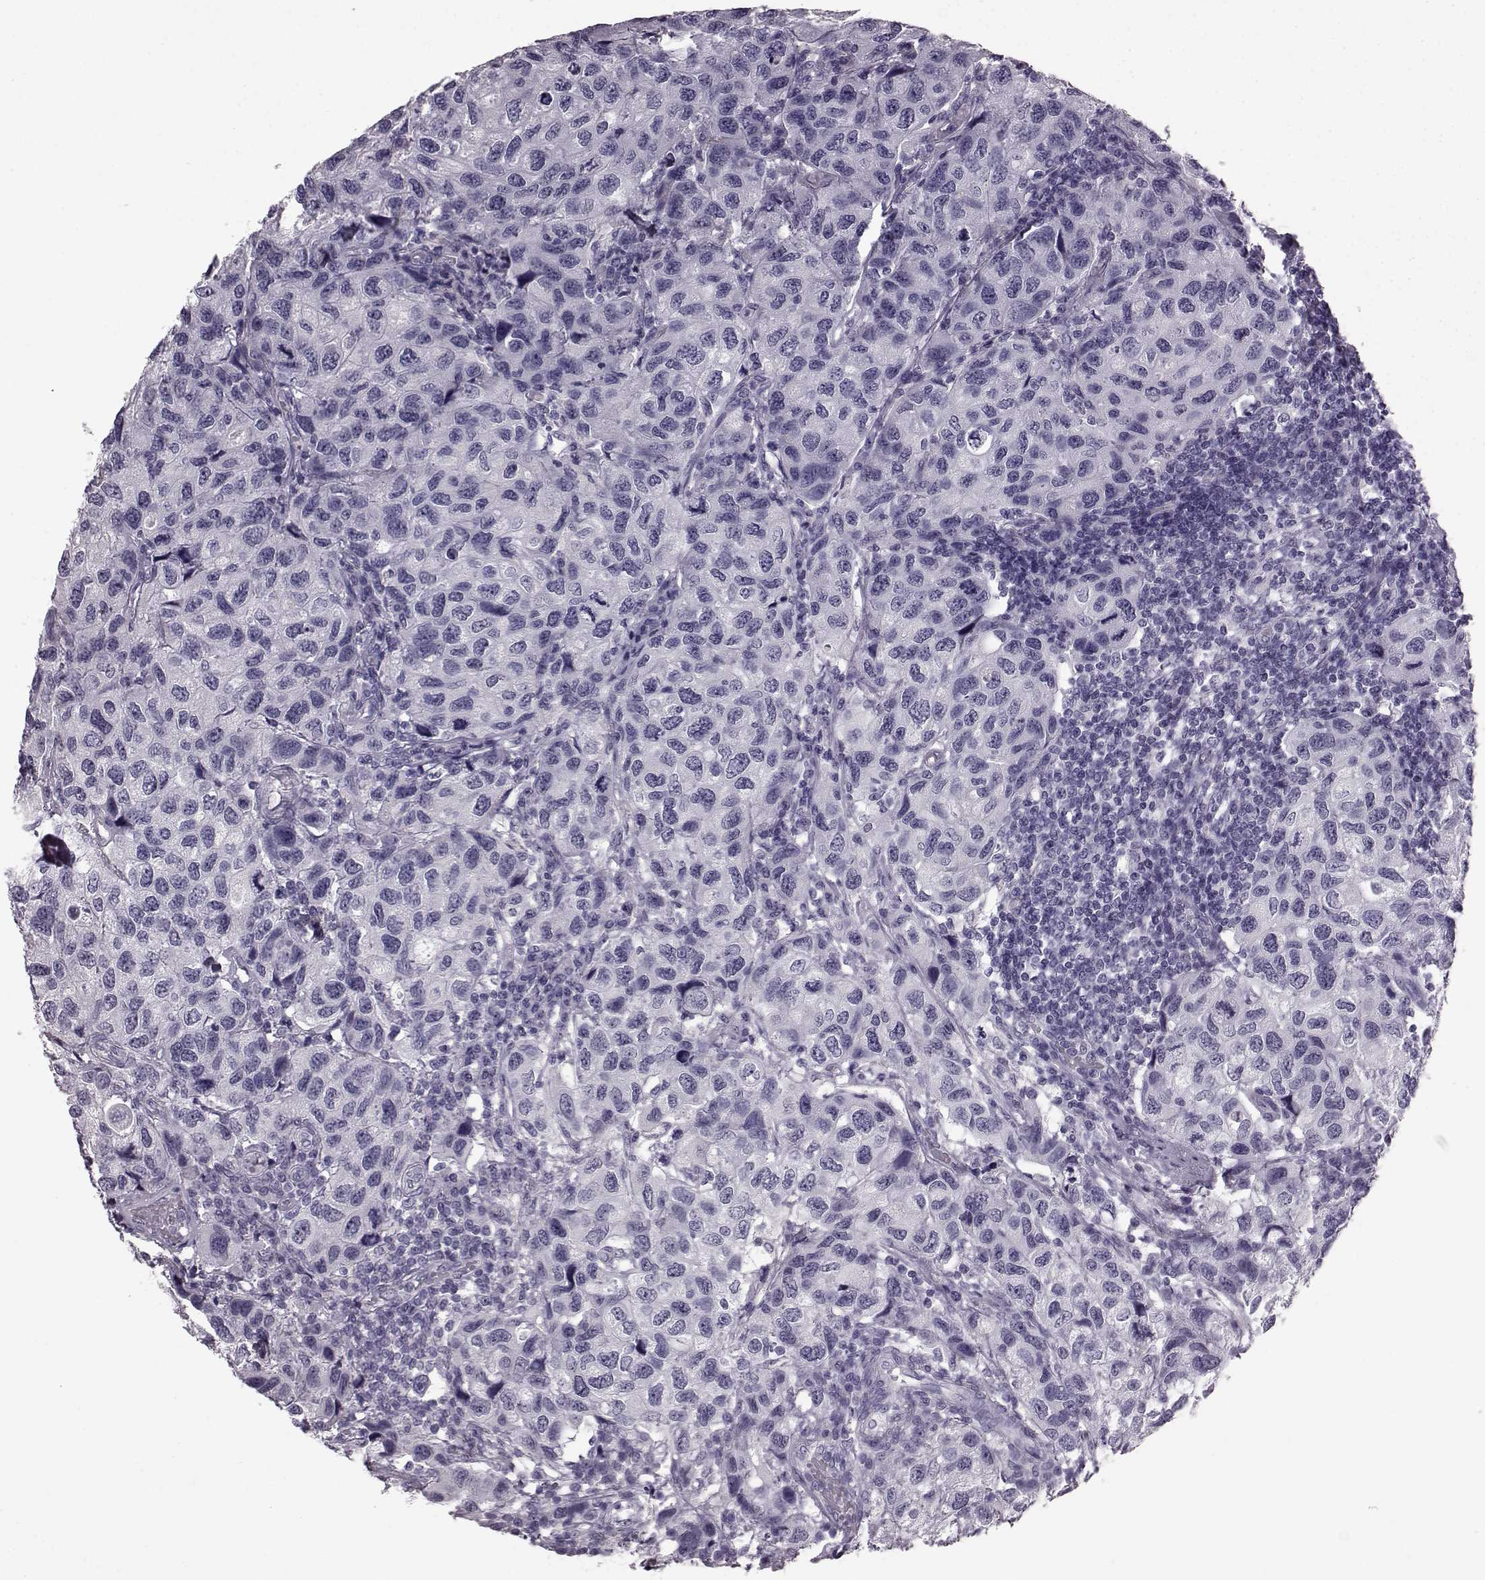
{"staining": {"intensity": "negative", "quantity": "none", "location": "none"}, "tissue": "urothelial cancer", "cell_type": "Tumor cells", "image_type": "cancer", "snomed": [{"axis": "morphology", "description": "Urothelial carcinoma, High grade"}, {"axis": "topography", "description": "Urinary bladder"}], "caption": "Urothelial carcinoma (high-grade) was stained to show a protein in brown. There is no significant staining in tumor cells.", "gene": "AIPL1", "patient": {"sex": "male", "age": 79}}